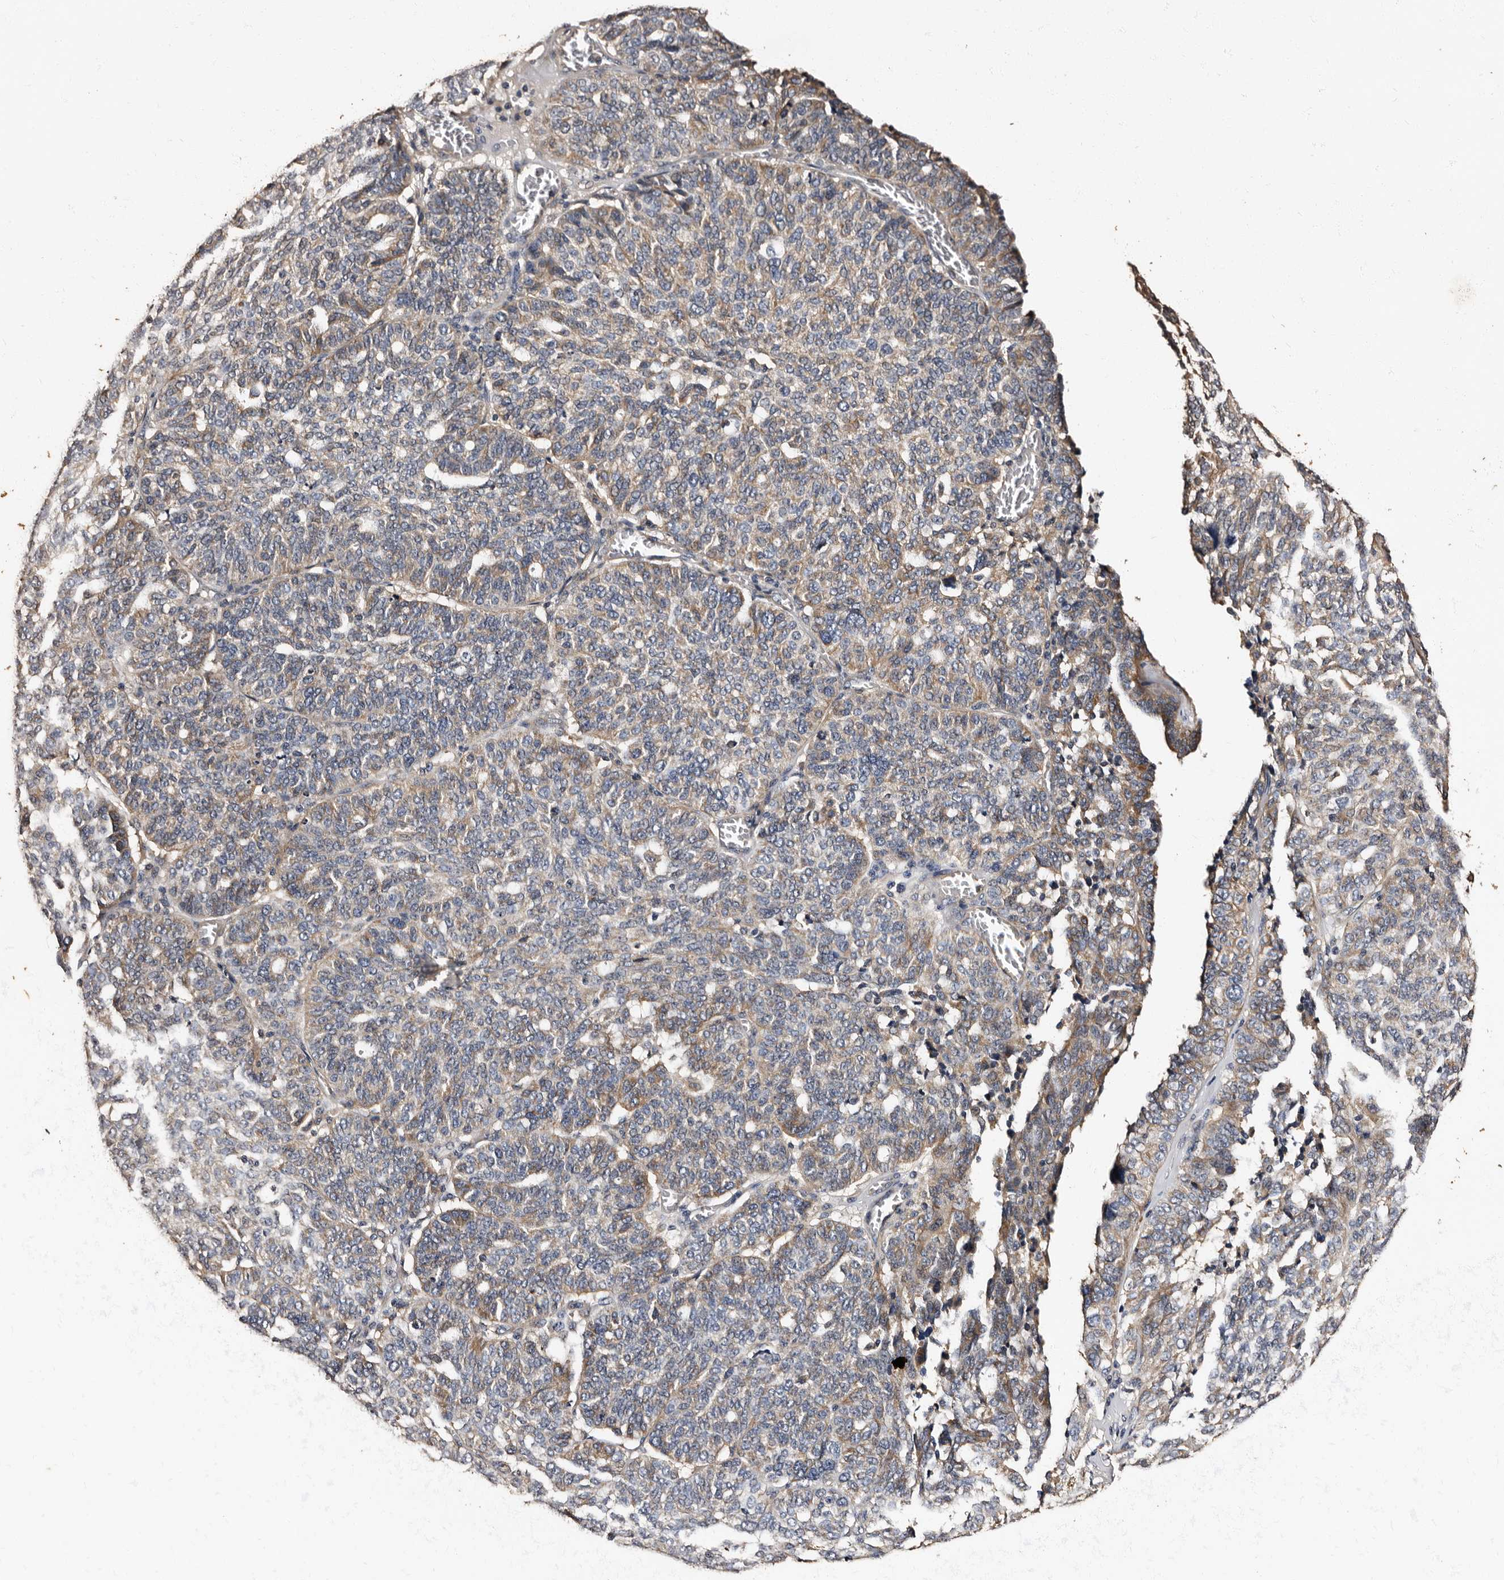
{"staining": {"intensity": "weak", "quantity": ">75%", "location": "cytoplasmic/membranous"}, "tissue": "ovarian cancer", "cell_type": "Tumor cells", "image_type": "cancer", "snomed": [{"axis": "morphology", "description": "Cystadenocarcinoma, serous, NOS"}, {"axis": "topography", "description": "Ovary"}], "caption": "Immunohistochemistry (IHC) of ovarian serous cystadenocarcinoma displays low levels of weak cytoplasmic/membranous staining in about >75% of tumor cells. Using DAB (3,3'-diaminobenzidine) (brown) and hematoxylin (blue) stains, captured at high magnification using brightfield microscopy.", "gene": "ADCK5", "patient": {"sex": "female", "age": 59}}